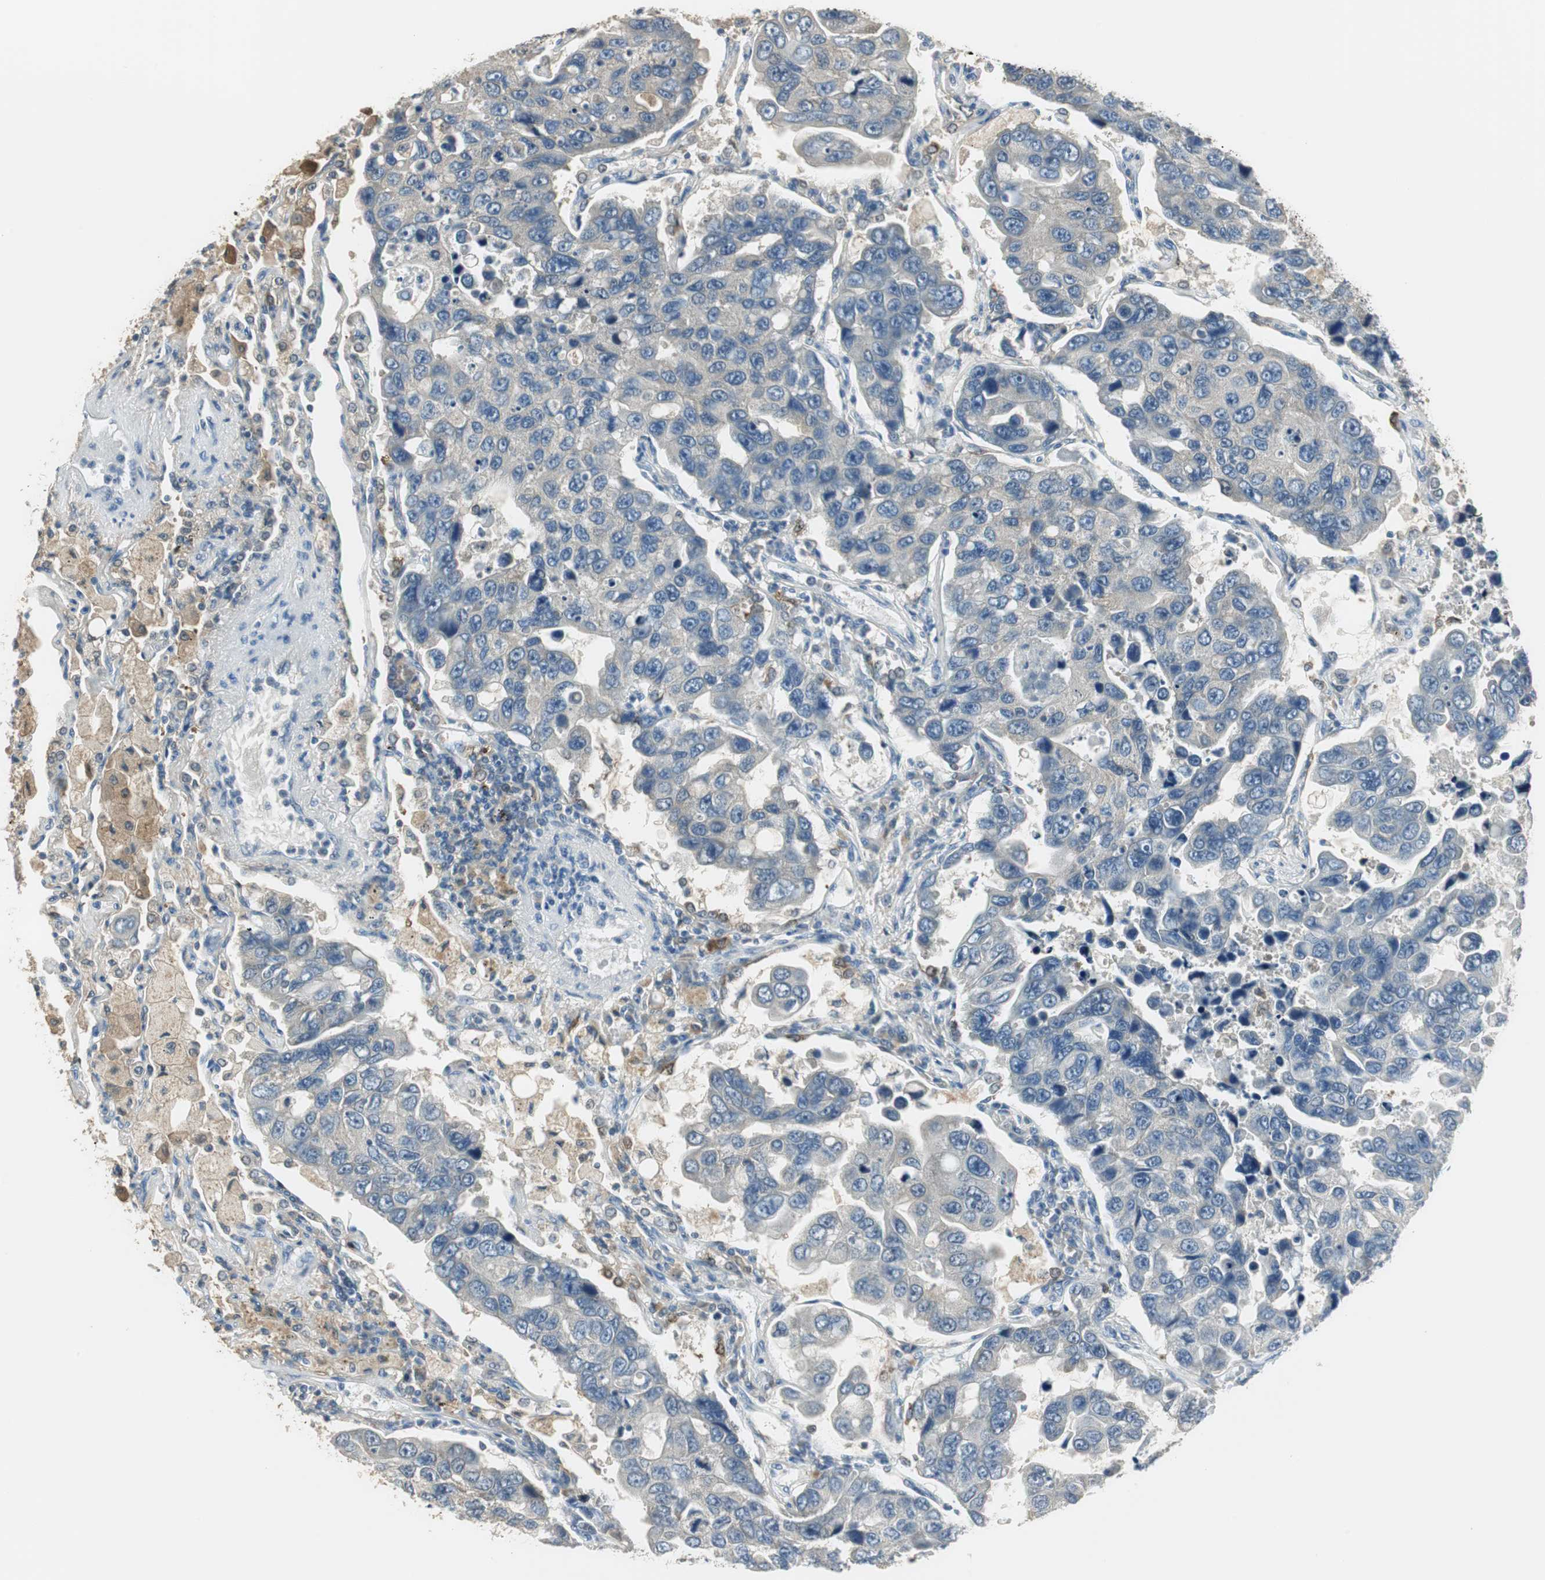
{"staining": {"intensity": "negative", "quantity": "none", "location": "none"}, "tissue": "lung cancer", "cell_type": "Tumor cells", "image_type": "cancer", "snomed": [{"axis": "morphology", "description": "Adenocarcinoma, NOS"}, {"axis": "topography", "description": "Lung"}], "caption": "Immunohistochemistry (IHC) micrograph of human lung adenocarcinoma stained for a protein (brown), which shows no staining in tumor cells.", "gene": "MSTO1", "patient": {"sex": "male", "age": 64}}